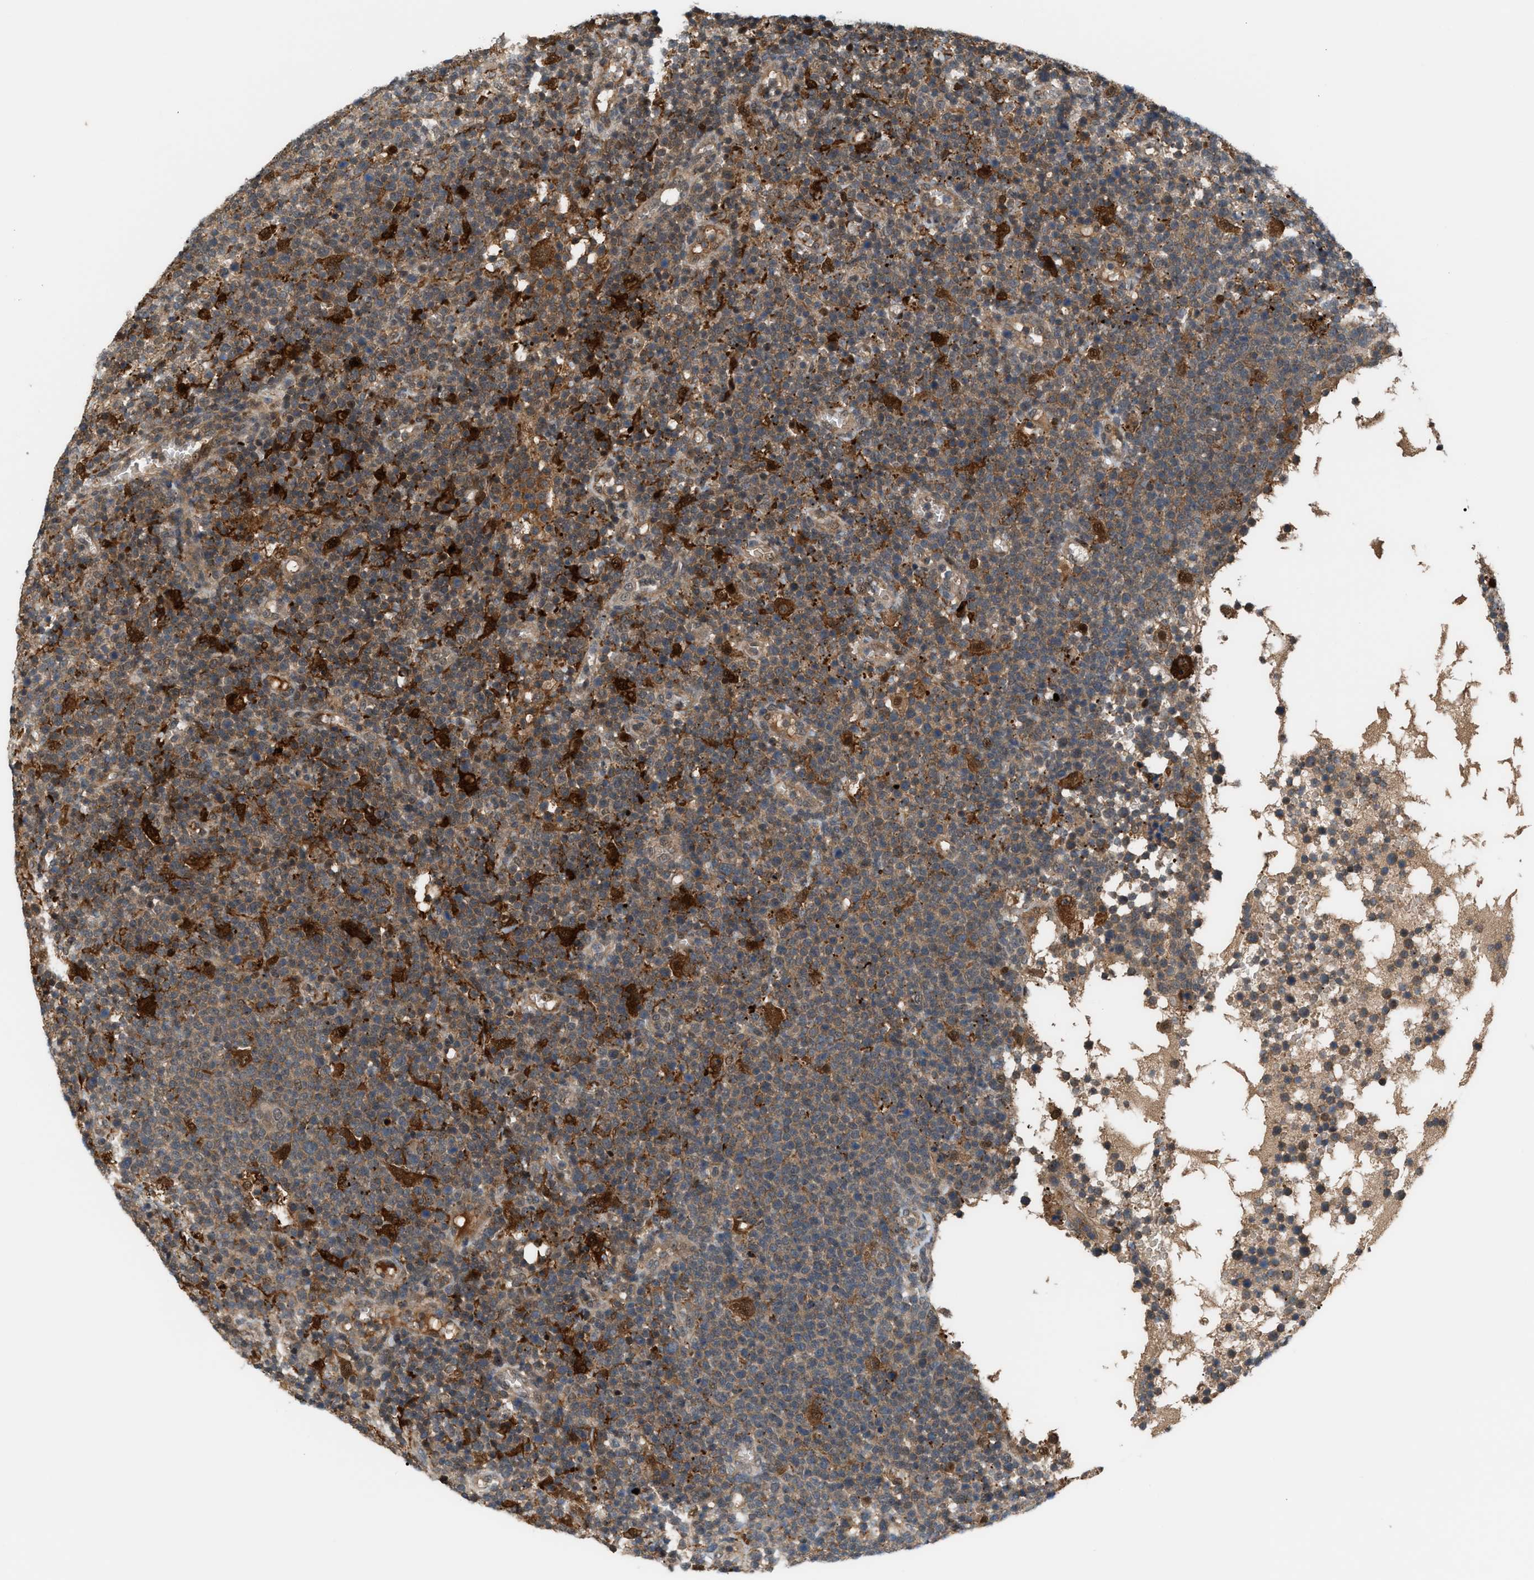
{"staining": {"intensity": "moderate", "quantity": ">75%", "location": "cytoplasmic/membranous"}, "tissue": "lymphoma", "cell_type": "Tumor cells", "image_type": "cancer", "snomed": [{"axis": "morphology", "description": "Malignant lymphoma, non-Hodgkin's type, High grade"}, {"axis": "topography", "description": "Lymph node"}], "caption": "A brown stain labels moderate cytoplasmic/membranous expression of a protein in lymphoma tumor cells. The staining was performed using DAB to visualize the protein expression in brown, while the nuclei were stained in blue with hematoxylin (Magnification: 20x).", "gene": "RFFL", "patient": {"sex": "male", "age": 61}}